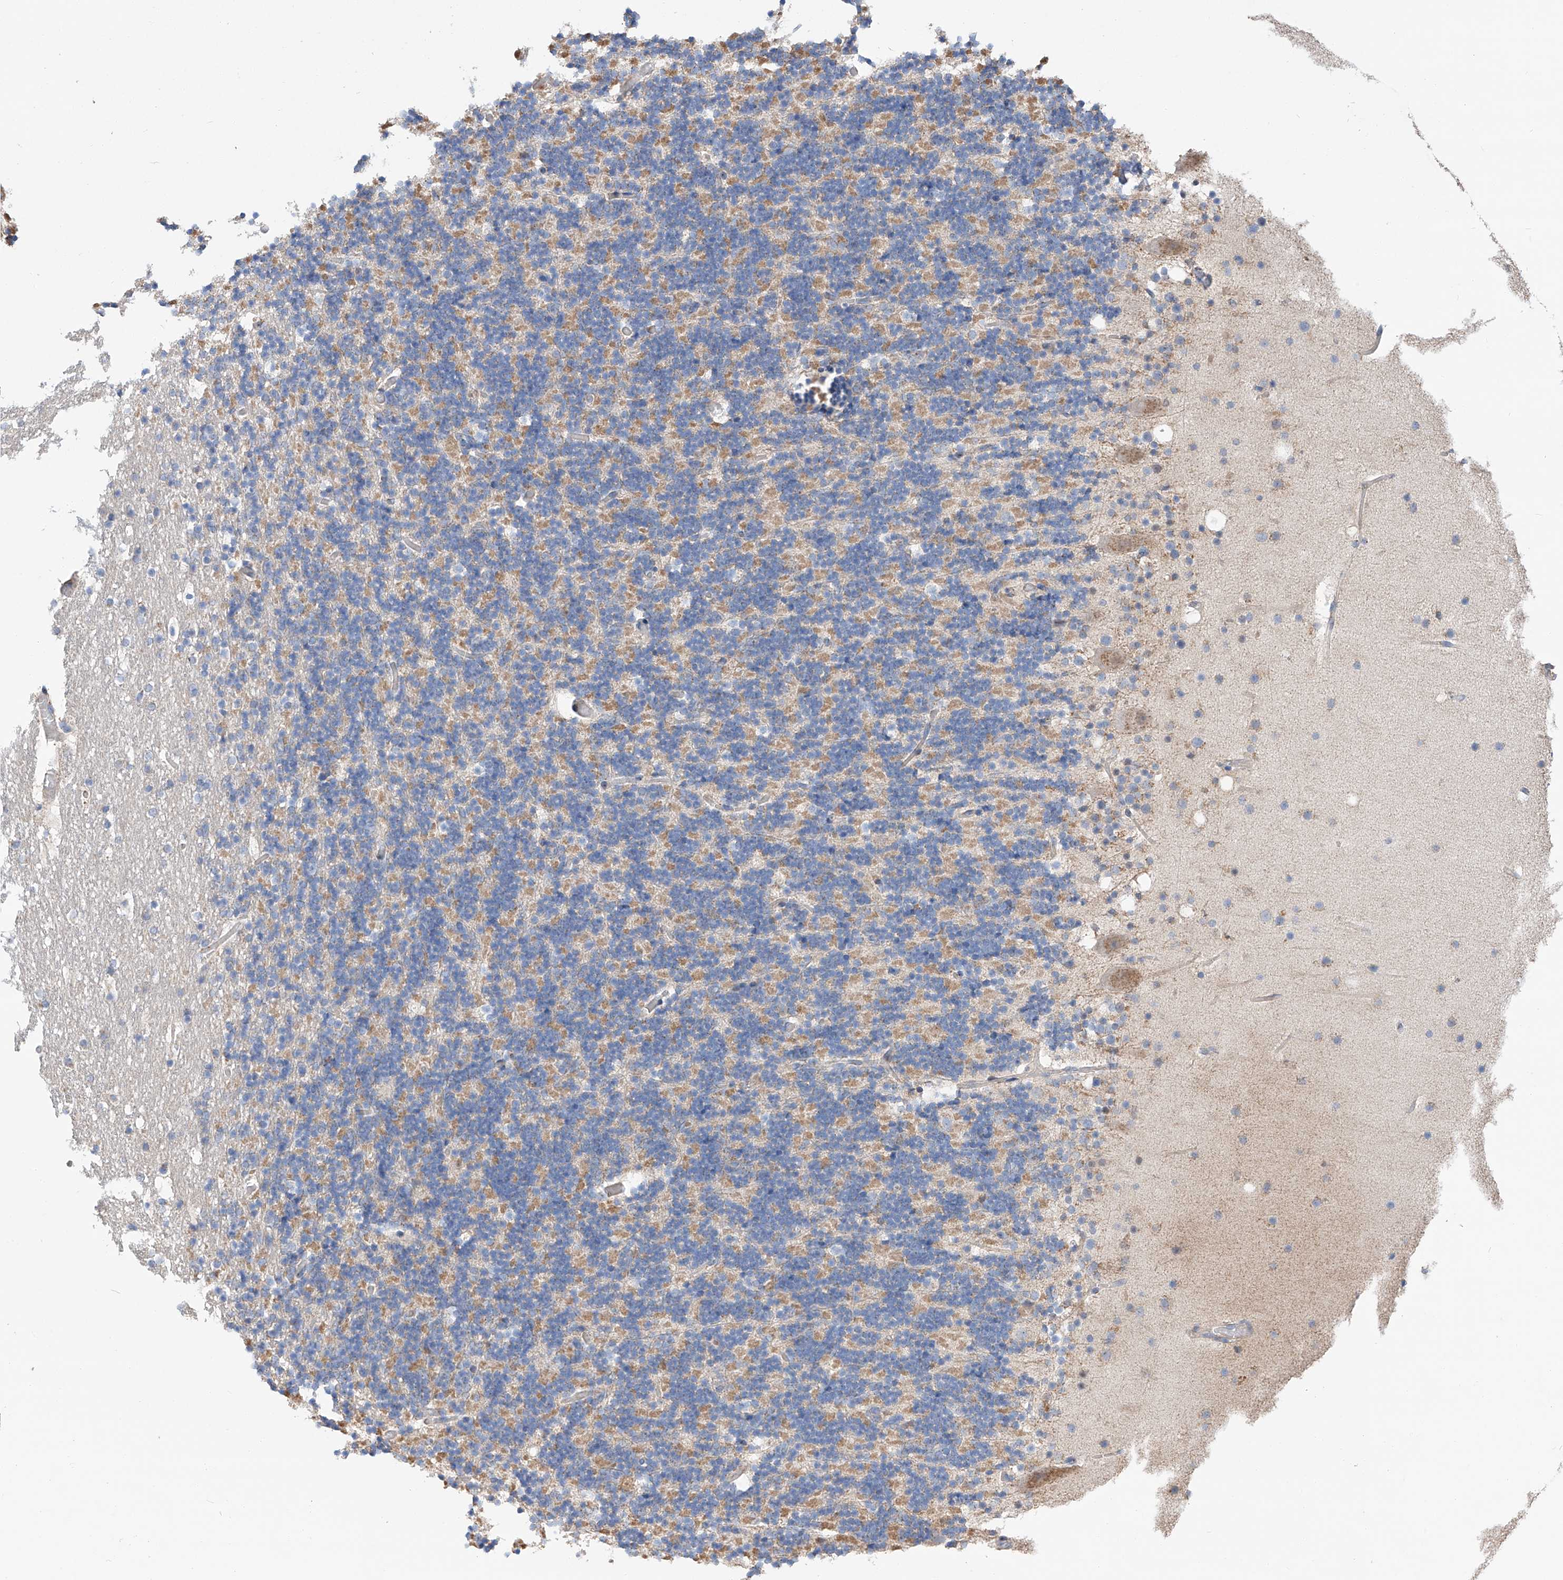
{"staining": {"intensity": "negative", "quantity": "none", "location": "none"}, "tissue": "cerebellum", "cell_type": "Cells in granular layer", "image_type": "normal", "snomed": [{"axis": "morphology", "description": "Normal tissue, NOS"}, {"axis": "topography", "description": "Cerebellum"}], "caption": "A high-resolution photomicrograph shows immunohistochemistry (IHC) staining of benign cerebellum, which reveals no significant expression in cells in granular layer. Brightfield microscopy of IHC stained with DAB (3,3'-diaminobenzidine) (brown) and hematoxylin (blue), captured at high magnification.", "gene": "SLC22A7", "patient": {"sex": "male", "age": 57}}